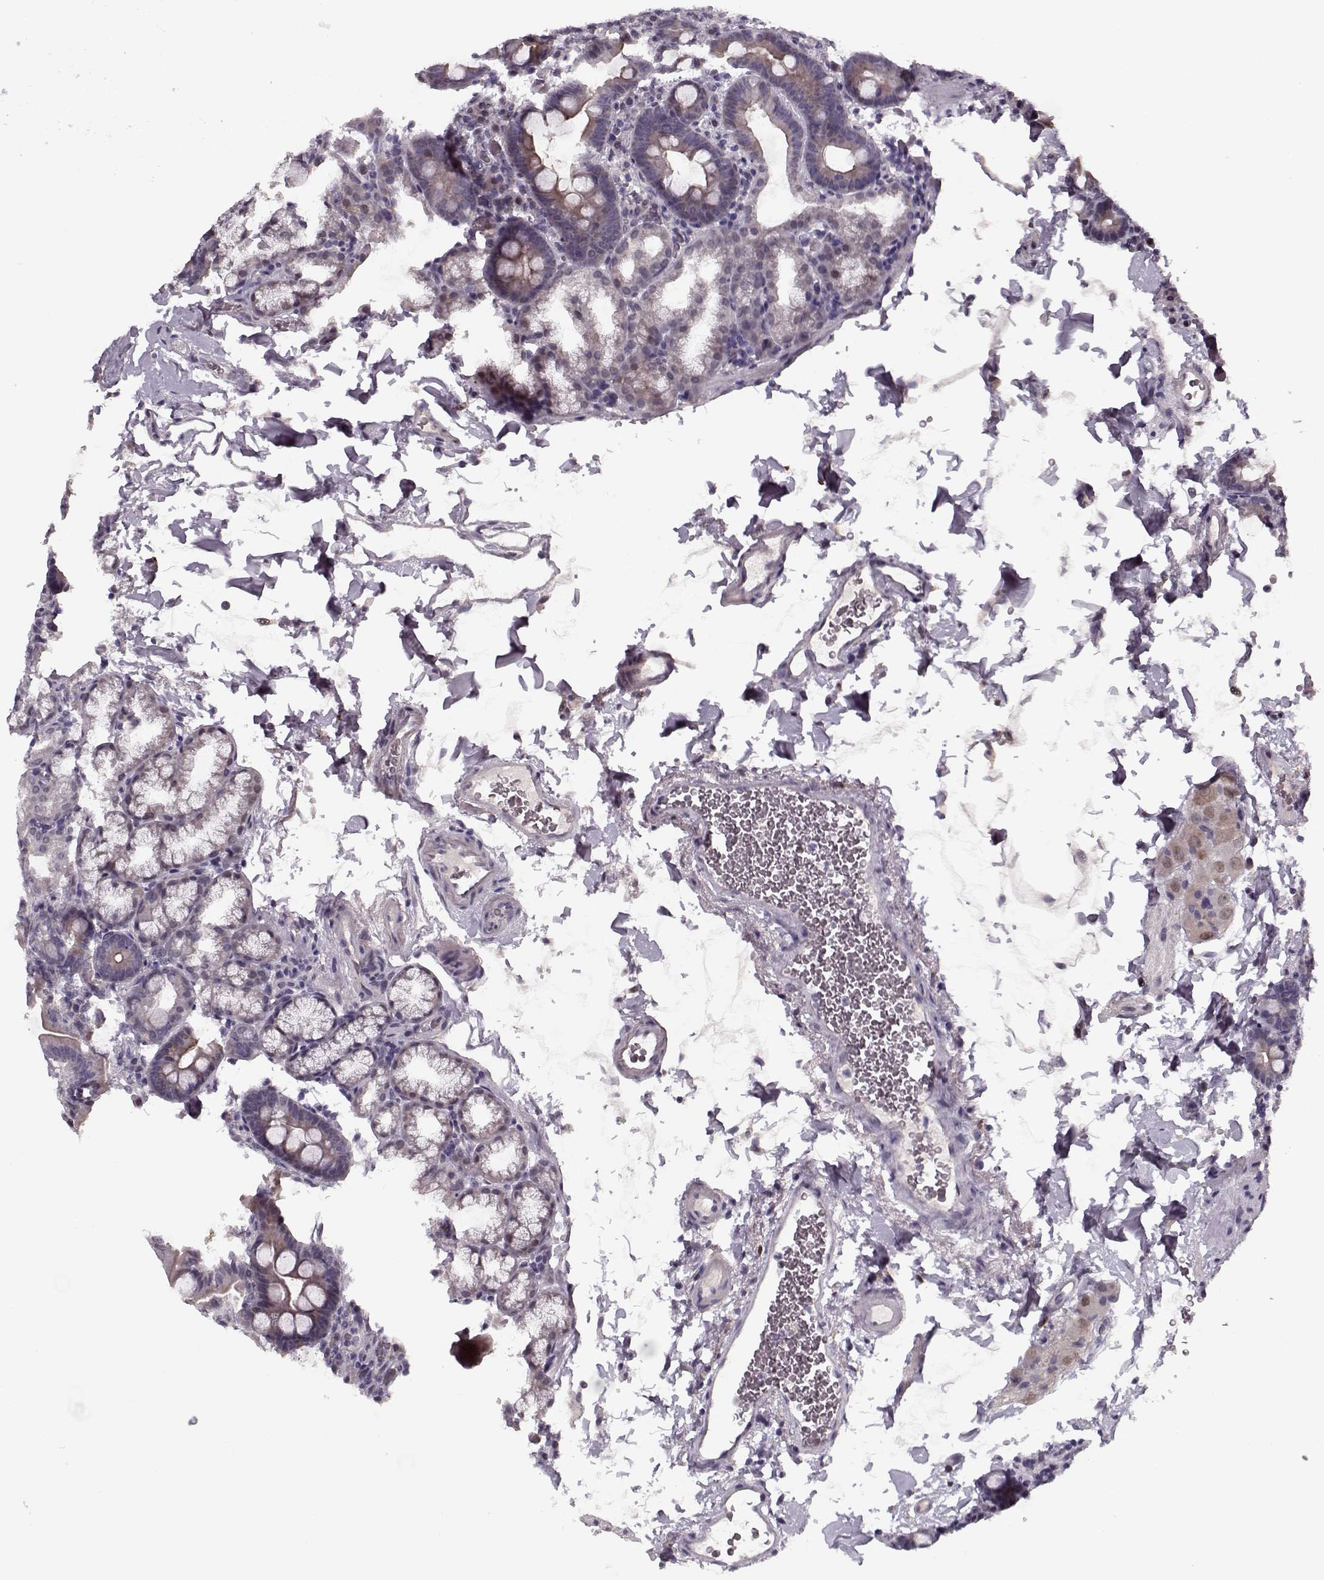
{"staining": {"intensity": "moderate", "quantity": "25%-75%", "location": "cytoplasmic/membranous"}, "tissue": "duodenum", "cell_type": "Glandular cells", "image_type": "normal", "snomed": [{"axis": "morphology", "description": "Normal tissue, NOS"}, {"axis": "topography", "description": "Duodenum"}], "caption": "Duodenum stained for a protein (brown) shows moderate cytoplasmic/membranous positive staining in about 25%-75% of glandular cells.", "gene": "DNAI3", "patient": {"sex": "male", "age": 59}}